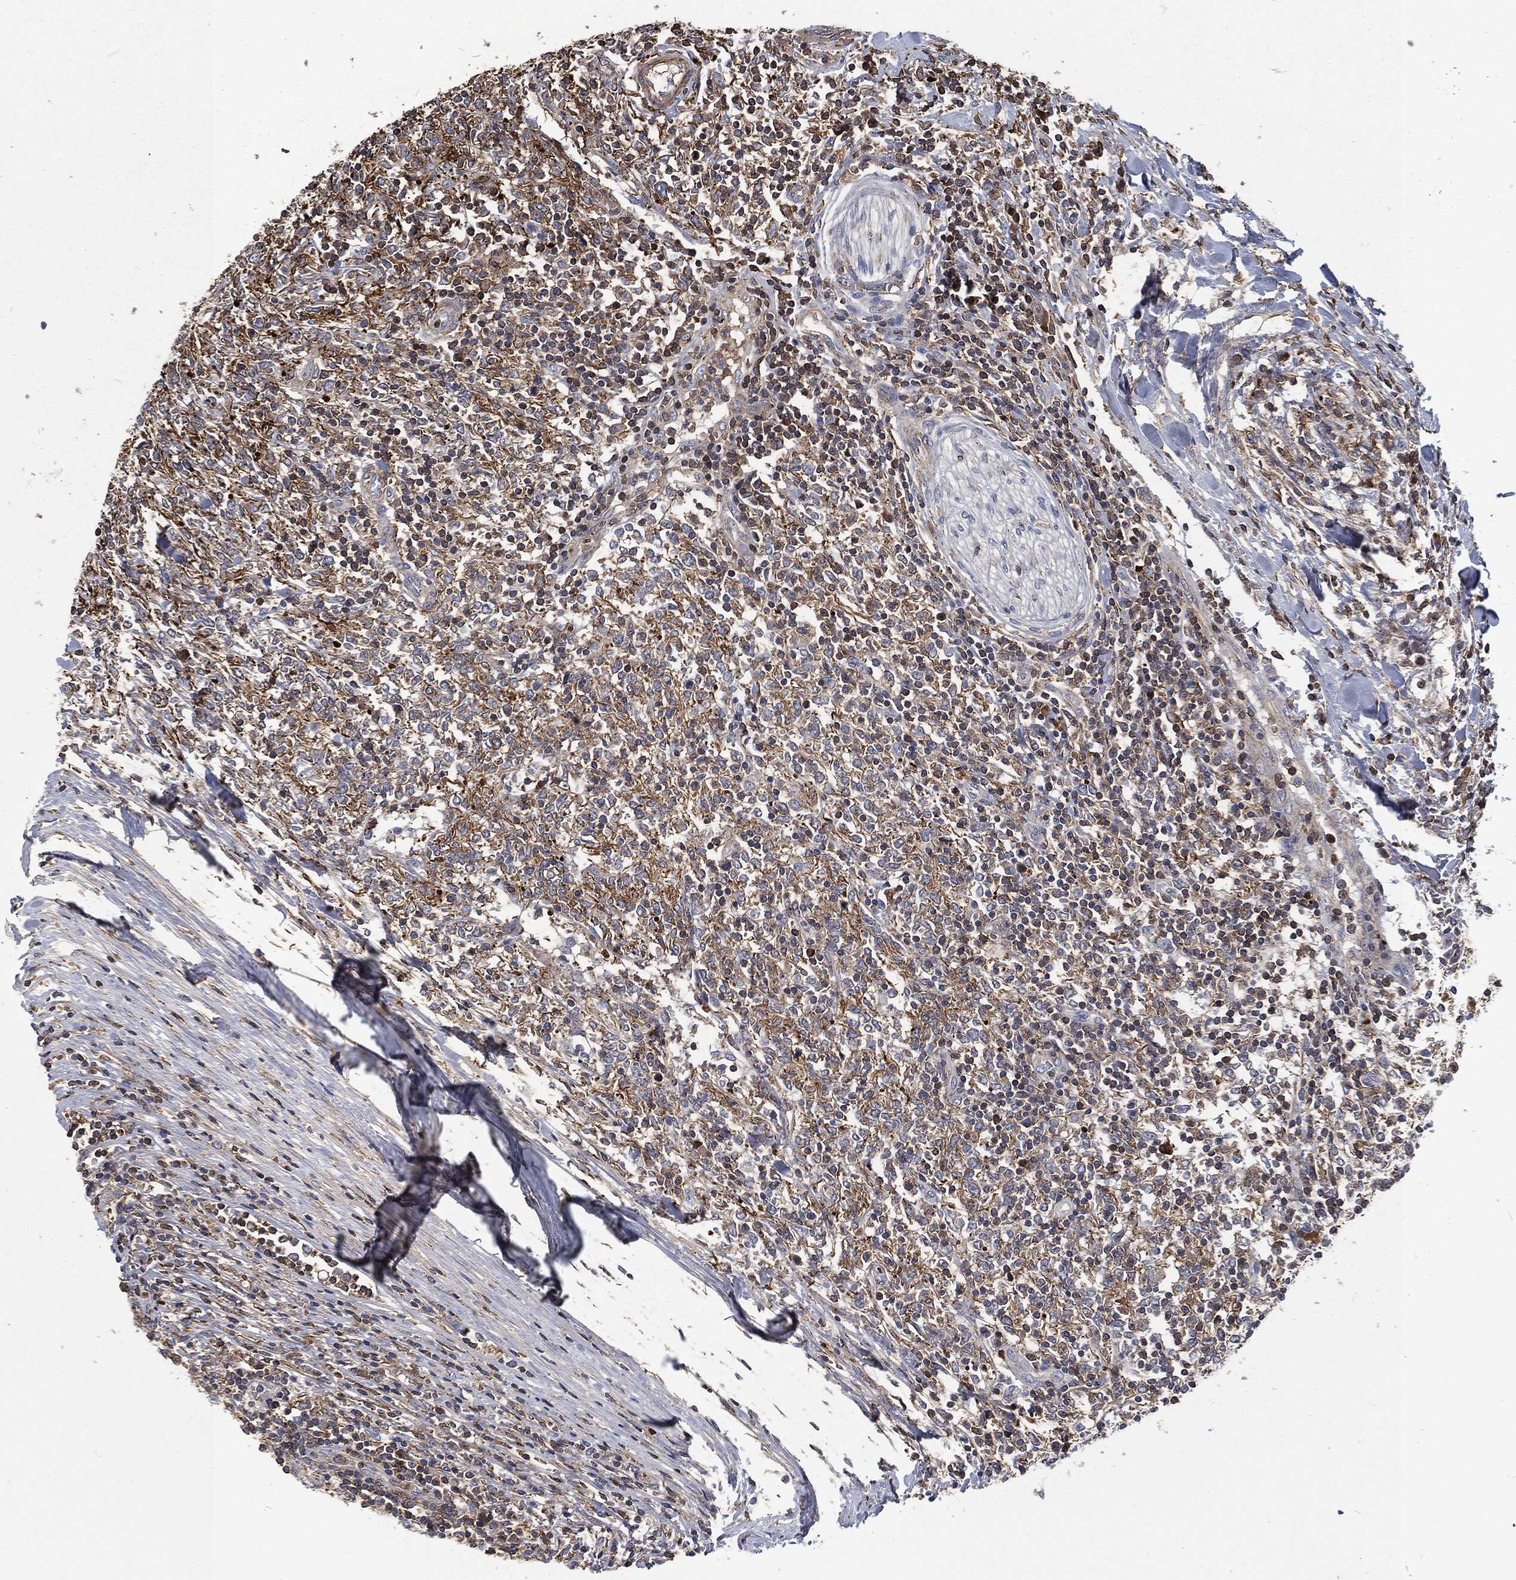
{"staining": {"intensity": "strong", "quantity": "<25%", "location": "cytoplasmic/membranous"}, "tissue": "lymphoma", "cell_type": "Tumor cells", "image_type": "cancer", "snomed": [{"axis": "morphology", "description": "Malignant lymphoma, non-Hodgkin's type, High grade"}, {"axis": "topography", "description": "Lymph node"}], "caption": "Lymphoma stained with DAB (3,3'-diaminobenzidine) immunohistochemistry (IHC) demonstrates medium levels of strong cytoplasmic/membranous expression in approximately <25% of tumor cells. The protein is shown in brown color, while the nuclei are stained blue.", "gene": "LGALS9", "patient": {"sex": "female", "age": 84}}